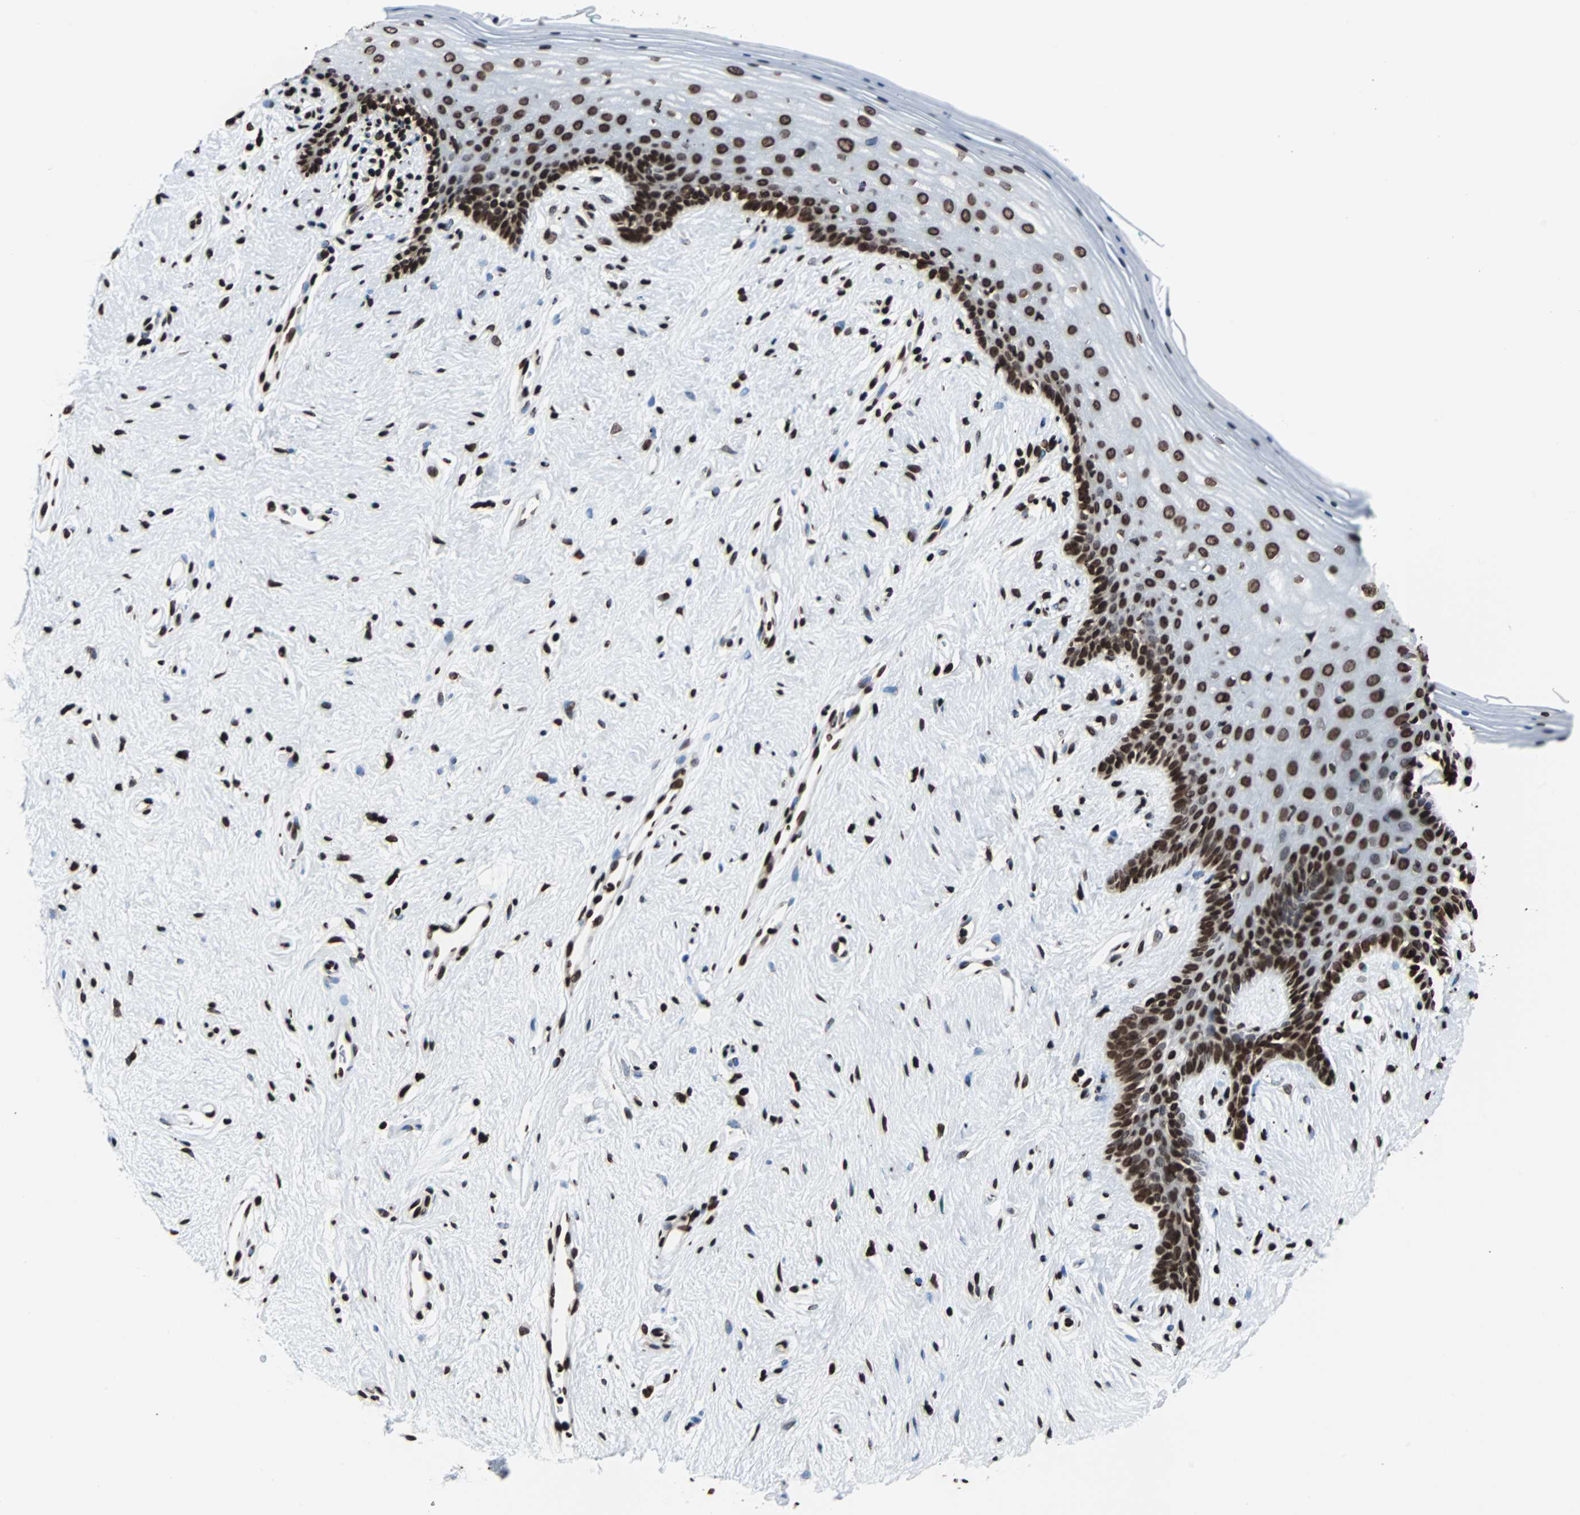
{"staining": {"intensity": "strong", "quantity": ">75%", "location": "nuclear"}, "tissue": "vagina", "cell_type": "Squamous epithelial cells", "image_type": "normal", "snomed": [{"axis": "morphology", "description": "Normal tissue, NOS"}, {"axis": "topography", "description": "Vagina"}], "caption": "A histopathology image showing strong nuclear staining in approximately >75% of squamous epithelial cells in benign vagina, as visualized by brown immunohistochemical staining.", "gene": "H2BC18", "patient": {"sex": "female", "age": 44}}